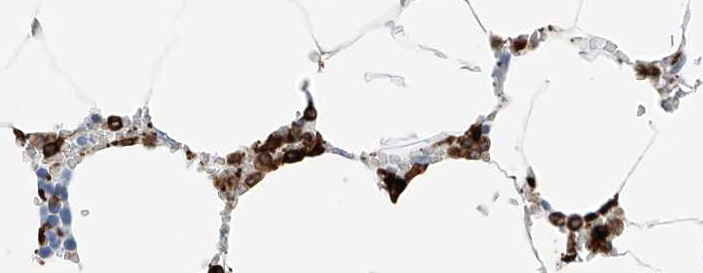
{"staining": {"intensity": "strong", "quantity": "25%-75%", "location": "cytoplasmic/membranous"}, "tissue": "bone marrow", "cell_type": "Hematopoietic cells", "image_type": "normal", "snomed": [{"axis": "morphology", "description": "Normal tissue, NOS"}, {"axis": "topography", "description": "Bone marrow"}], "caption": "IHC of unremarkable bone marrow shows high levels of strong cytoplasmic/membranous positivity in approximately 25%-75% of hematopoietic cells.", "gene": "TBXAS1", "patient": {"sex": "male", "age": 70}}